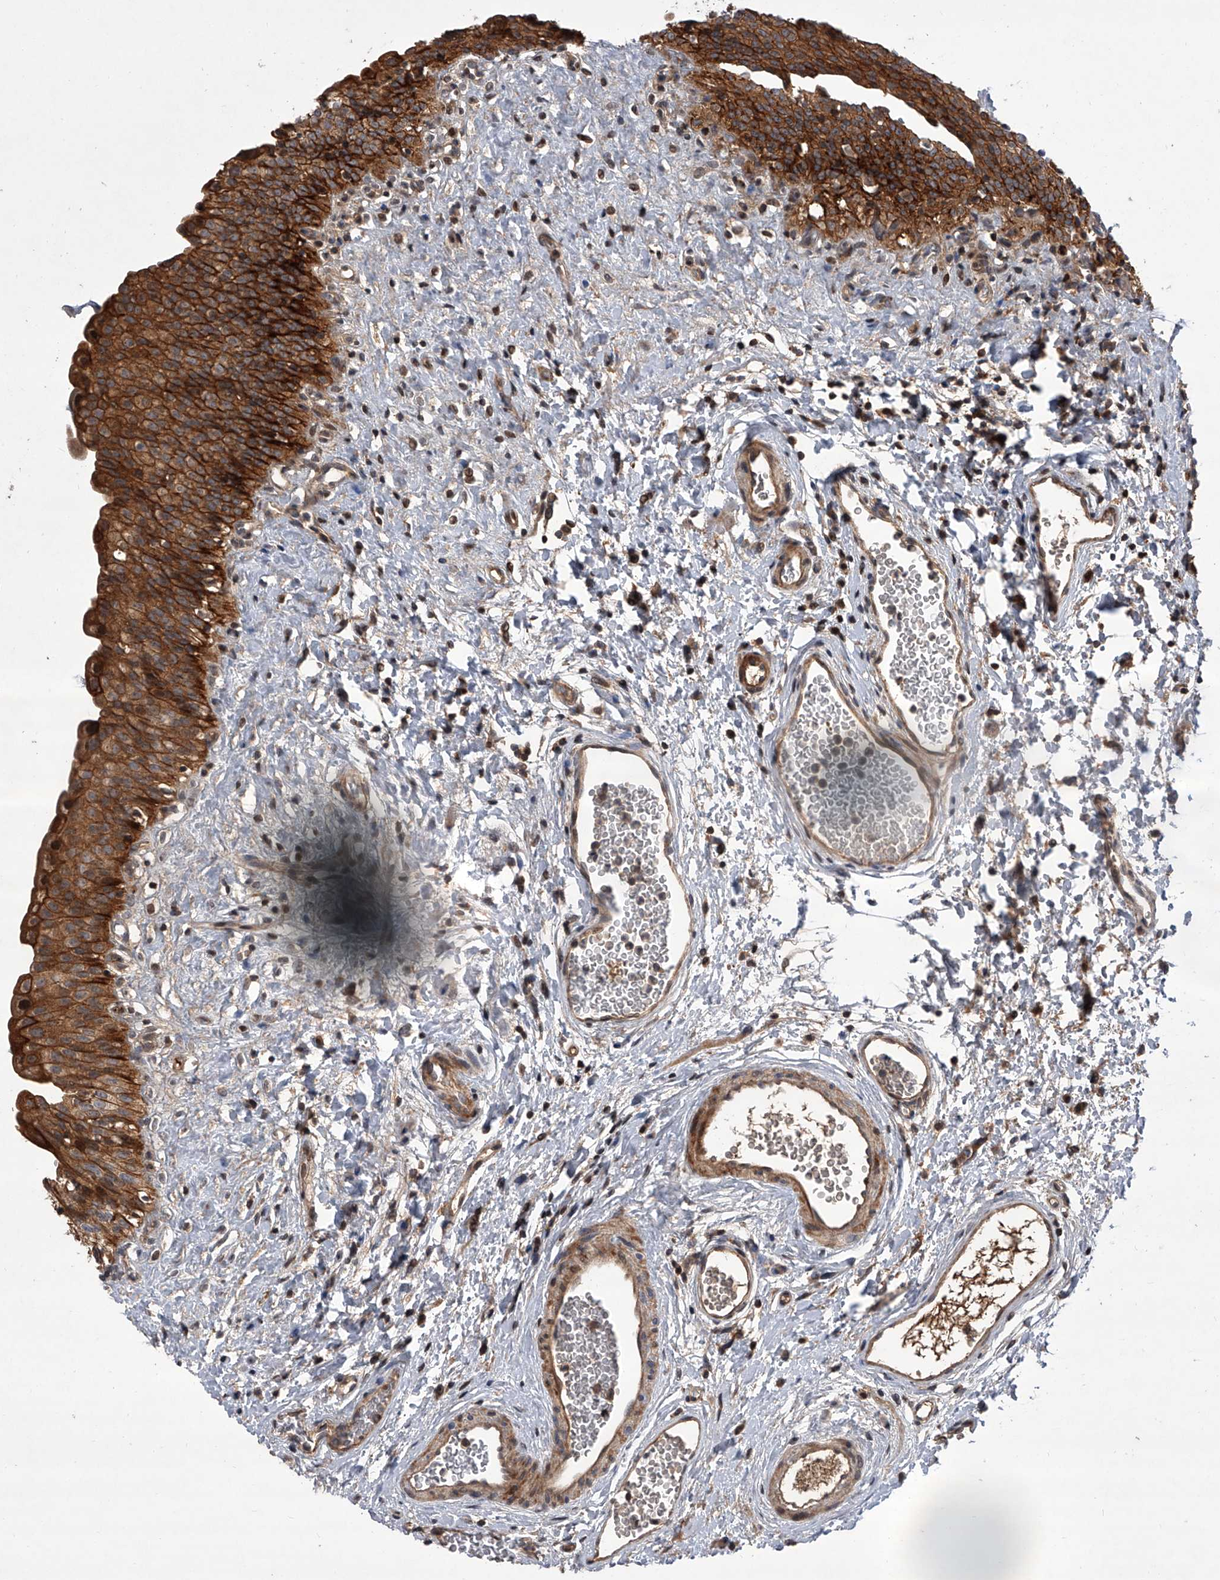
{"staining": {"intensity": "strong", "quantity": ">75%", "location": "cytoplasmic/membranous"}, "tissue": "urinary bladder", "cell_type": "Urothelial cells", "image_type": "normal", "snomed": [{"axis": "morphology", "description": "Normal tissue, NOS"}, {"axis": "topography", "description": "Urinary bladder"}], "caption": "Strong cytoplasmic/membranous positivity for a protein is identified in approximately >75% of urothelial cells of benign urinary bladder using immunohistochemistry.", "gene": "USP47", "patient": {"sex": "male", "age": 51}}